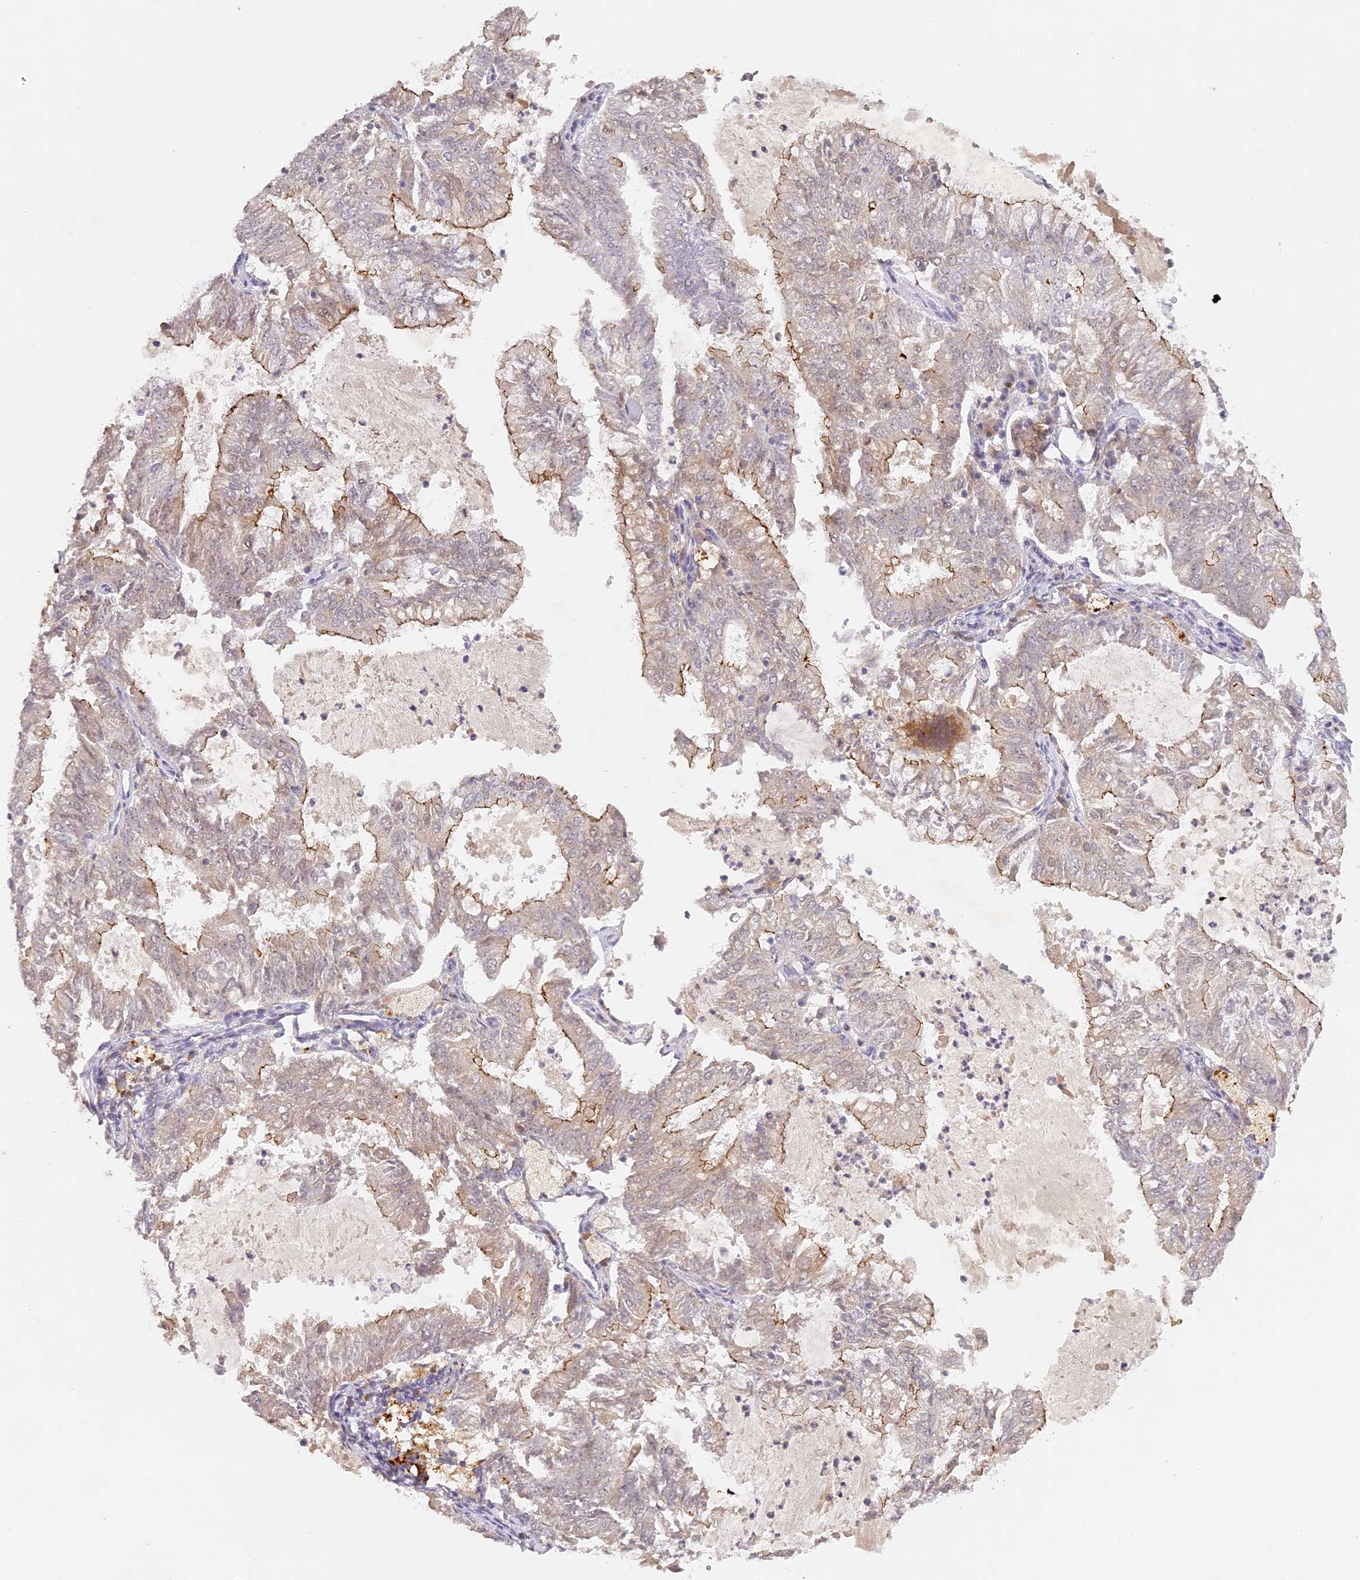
{"staining": {"intensity": "moderate", "quantity": "25%-75%", "location": "cytoplasmic/membranous"}, "tissue": "endometrial cancer", "cell_type": "Tumor cells", "image_type": "cancer", "snomed": [{"axis": "morphology", "description": "Adenocarcinoma, NOS"}, {"axis": "topography", "description": "Endometrium"}], "caption": "Adenocarcinoma (endometrial) was stained to show a protein in brown. There is medium levels of moderate cytoplasmic/membranous positivity in approximately 25%-75% of tumor cells.", "gene": "ELL3", "patient": {"sex": "female", "age": 57}}